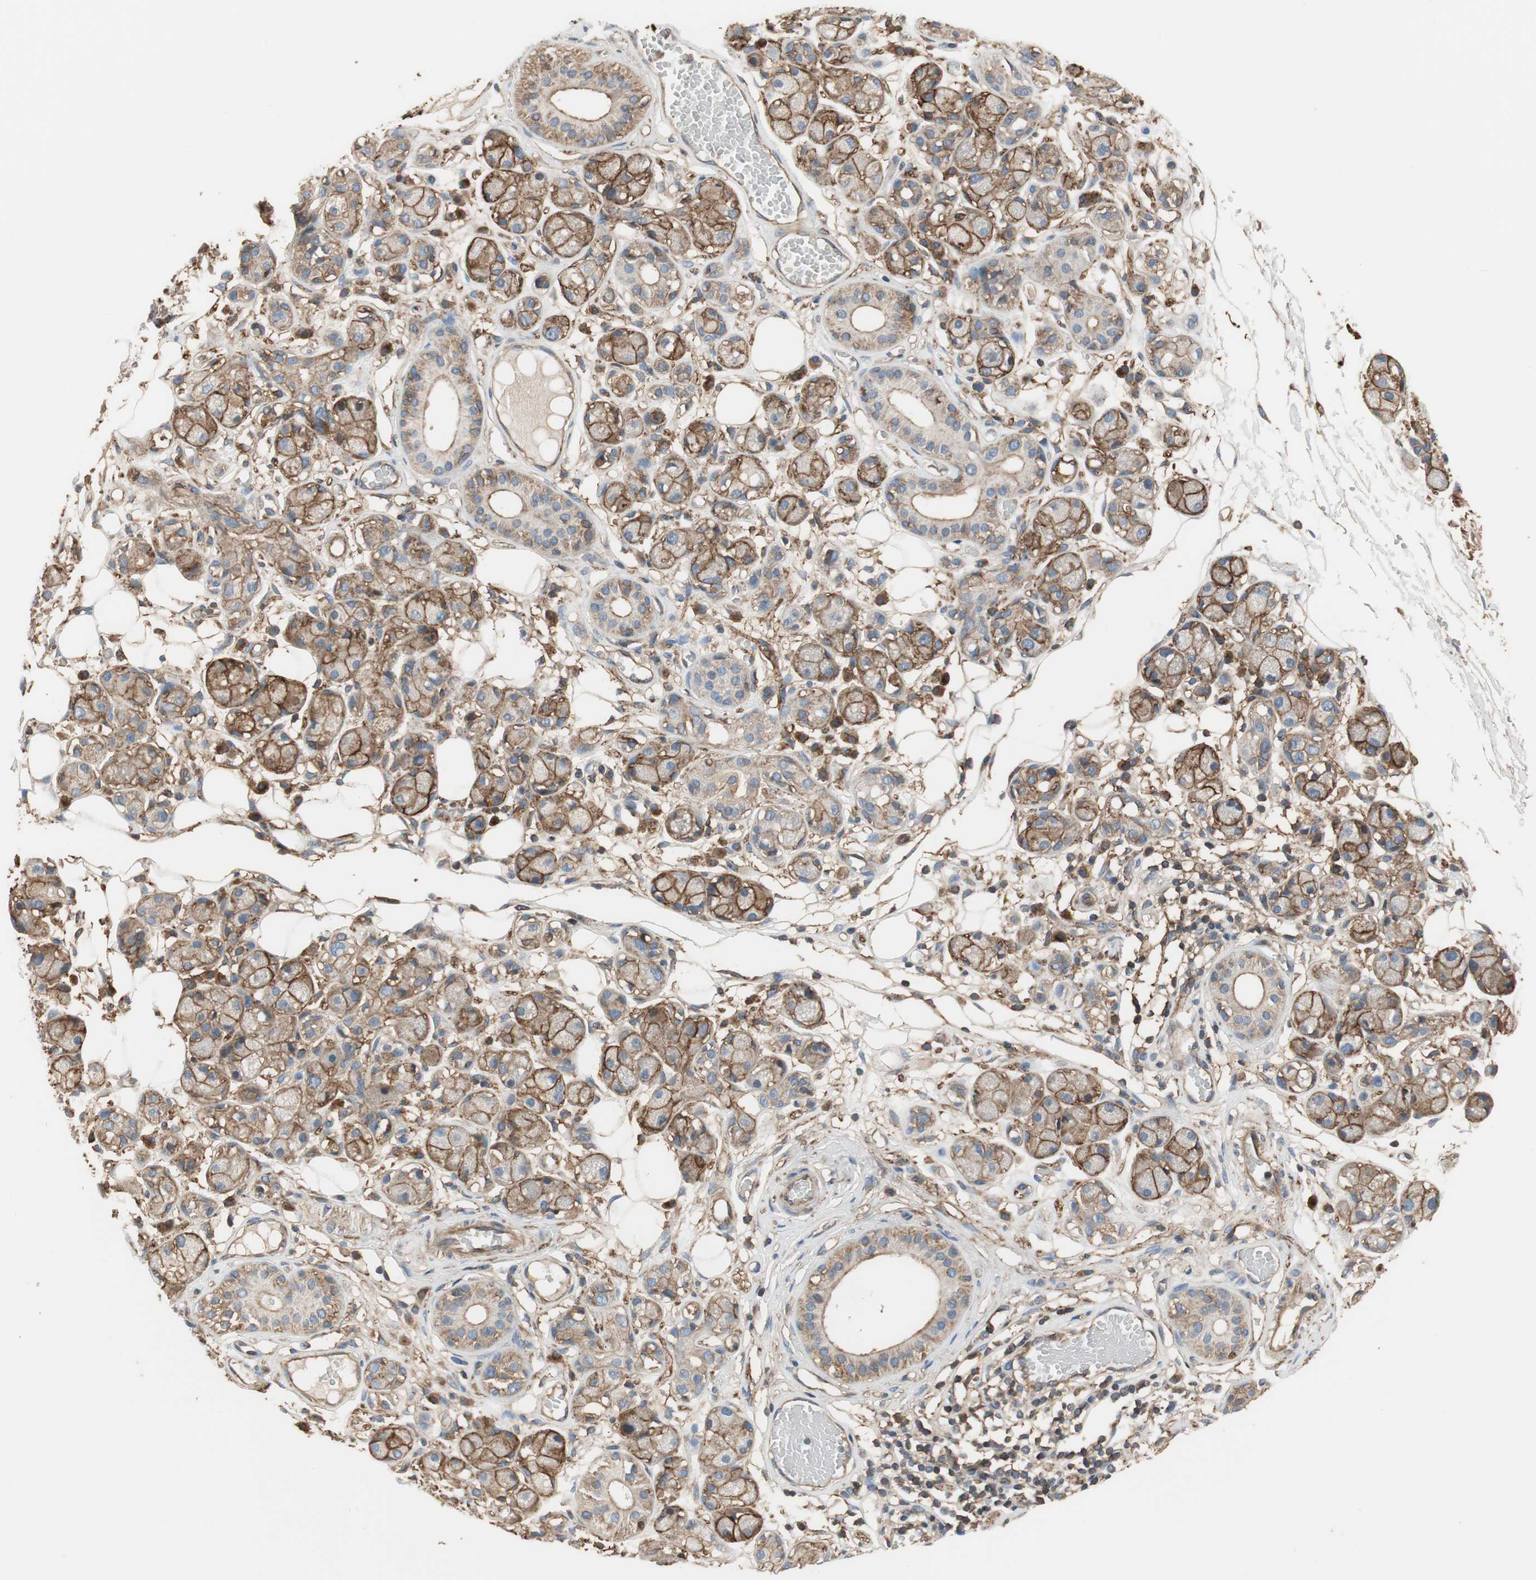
{"staining": {"intensity": "moderate", "quantity": ">75%", "location": "cytoplasmic/membranous"}, "tissue": "adipose tissue", "cell_type": "Adipocytes", "image_type": "normal", "snomed": [{"axis": "morphology", "description": "Normal tissue, NOS"}, {"axis": "morphology", "description": "Inflammation, NOS"}, {"axis": "topography", "description": "Vascular tissue"}, {"axis": "topography", "description": "Salivary gland"}], "caption": "Moderate cytoplasmic/membranous expression for a protein is seen in about >75% of adipocytes of benign adipose tissue using immunohistochemistry (IHC).", "gene": "IL1RL1", "patient": {"sex": "female", "age": 75}}